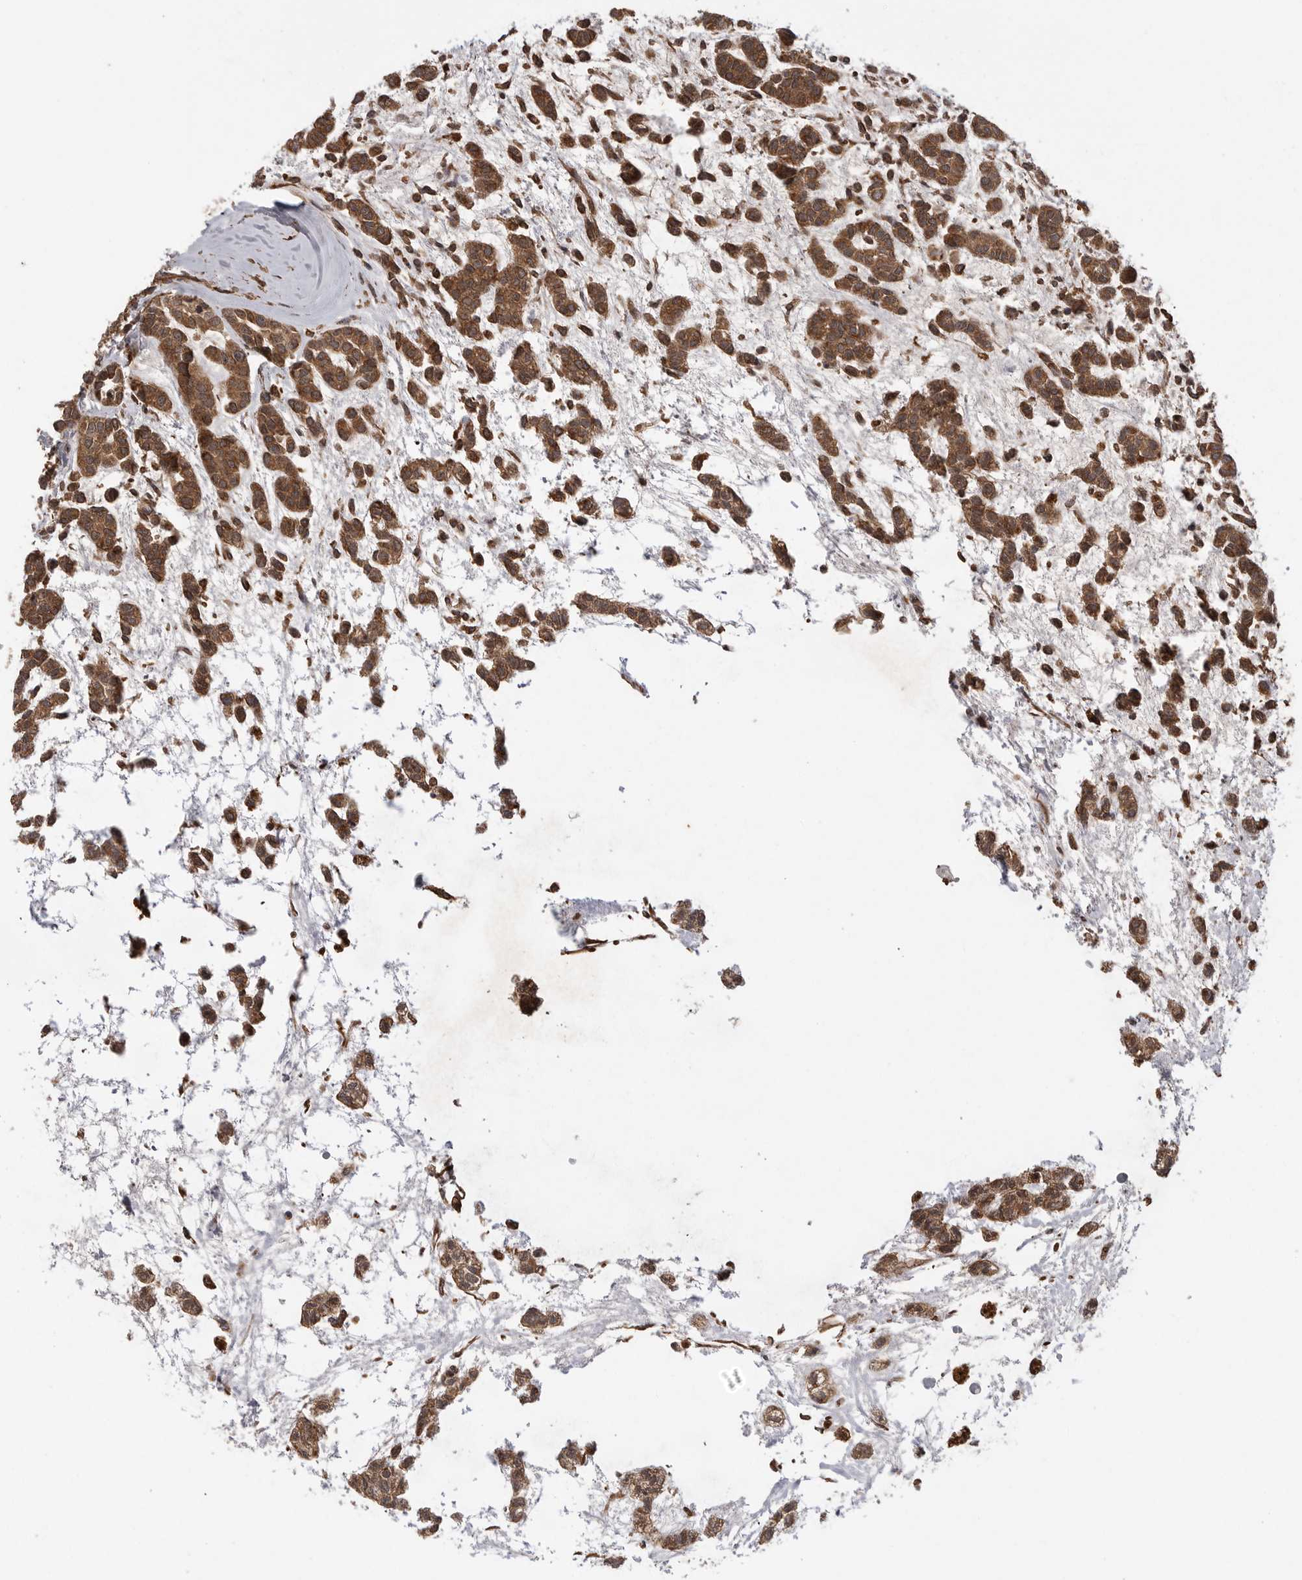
{"staining": {"intensity": "moderate", "quantity": ">75%", "location": "cytoplasmic/membranous"}, "tissue": "head and neck cancer", "cell_type": "Tumor cells", "image_type": "cancer", "snomed": [{"axis": "morphology", "description": "Adenocarcinoma, NOS"}, {"axis": "morphology", "description": "Adenoma, NOS"}, {"axis": "topography", "description": "Head-Neck"}], "caption": "Protein expression analysis of human head and neck cancer (adenocarcinoma) reveals moderate cytoplasmic/membranous positivity in about >75% of tumor cells.", "gene": "PRDX4", "patient": {"sex": "female", "age": 55}}